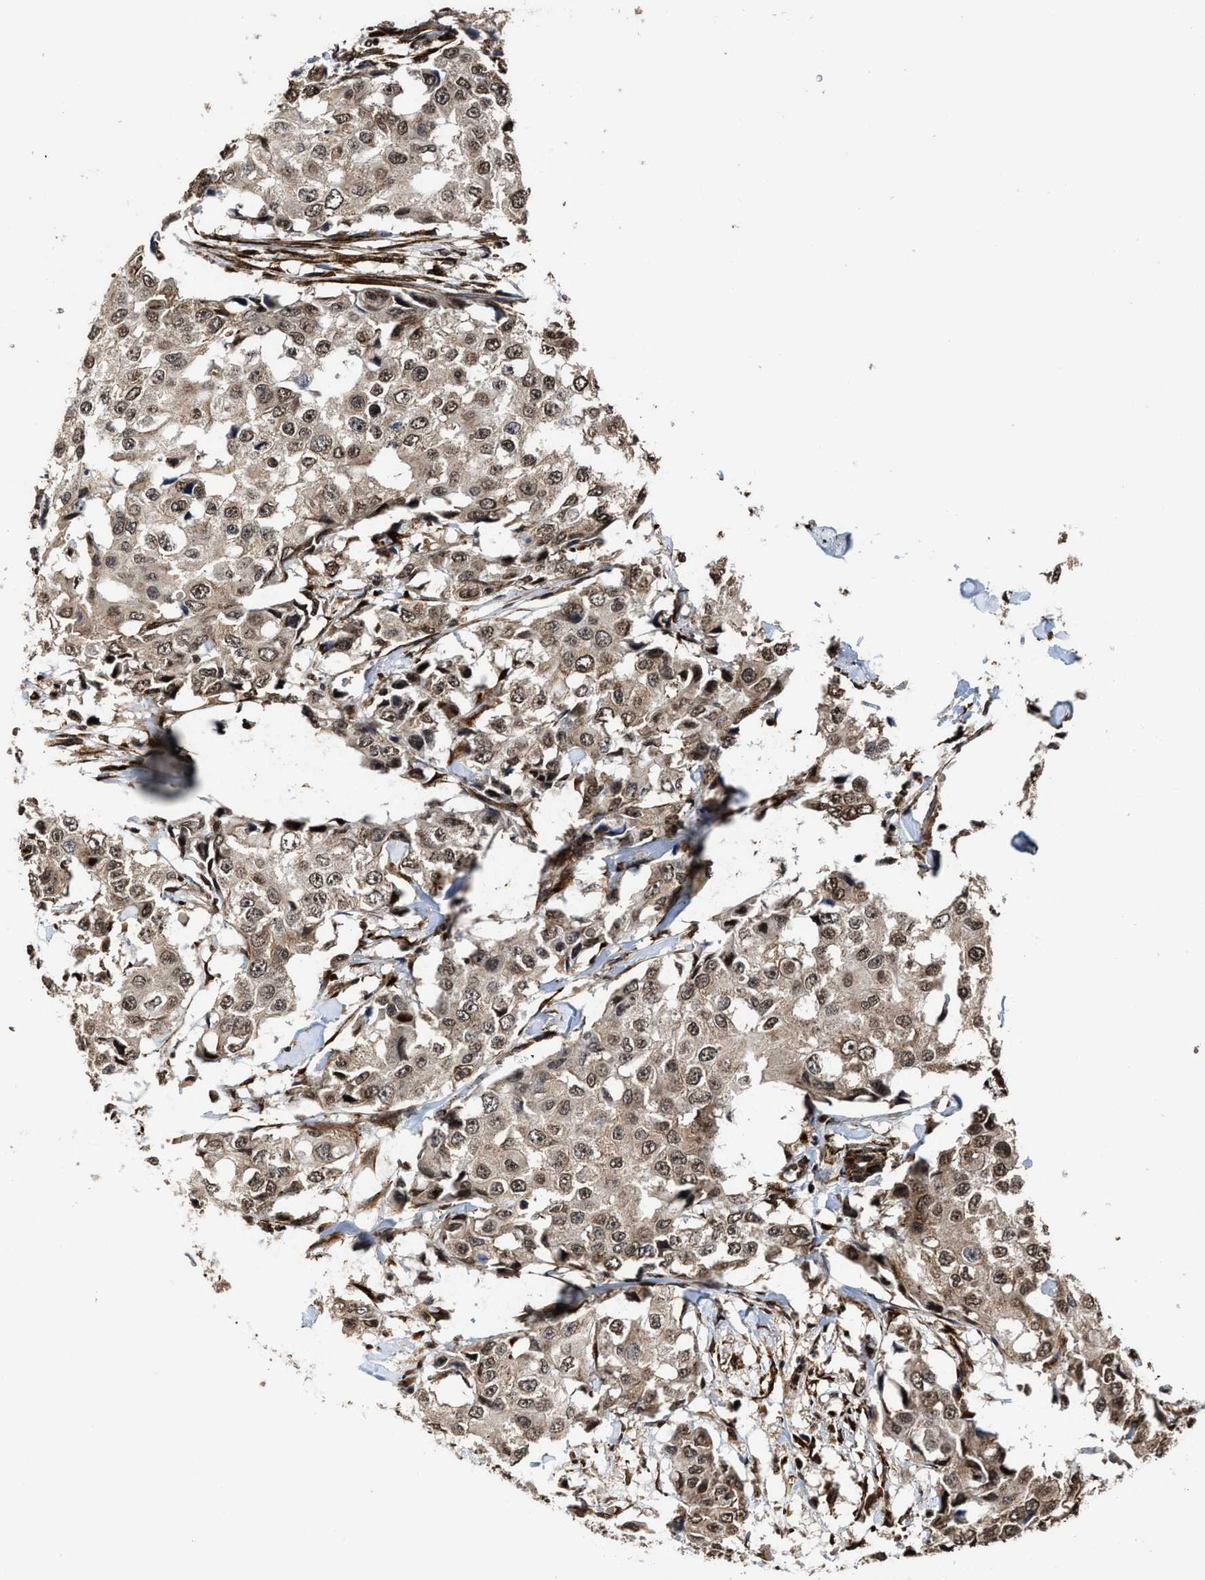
{"staining": {"intensity": "moderate", "quantity": ">75%", "location": "cytoplasmic/membranous,nuclear"}, "tissue": "breast cancer", "cell_type": "Tumor cells", "image_type": "cancer", "snomed": [{"axis": "morphology", "description": "Duct carcinoma"}, {"axis": "topography", "description": "Breast"}], "caption": "Breast cancer tissue exhibits moderate cytoplasmic/membranous and nuclear staining in about >75% of tumor cells", "gene": "SEPTIN2", "patient": {"sex": "female", "age": 27}}